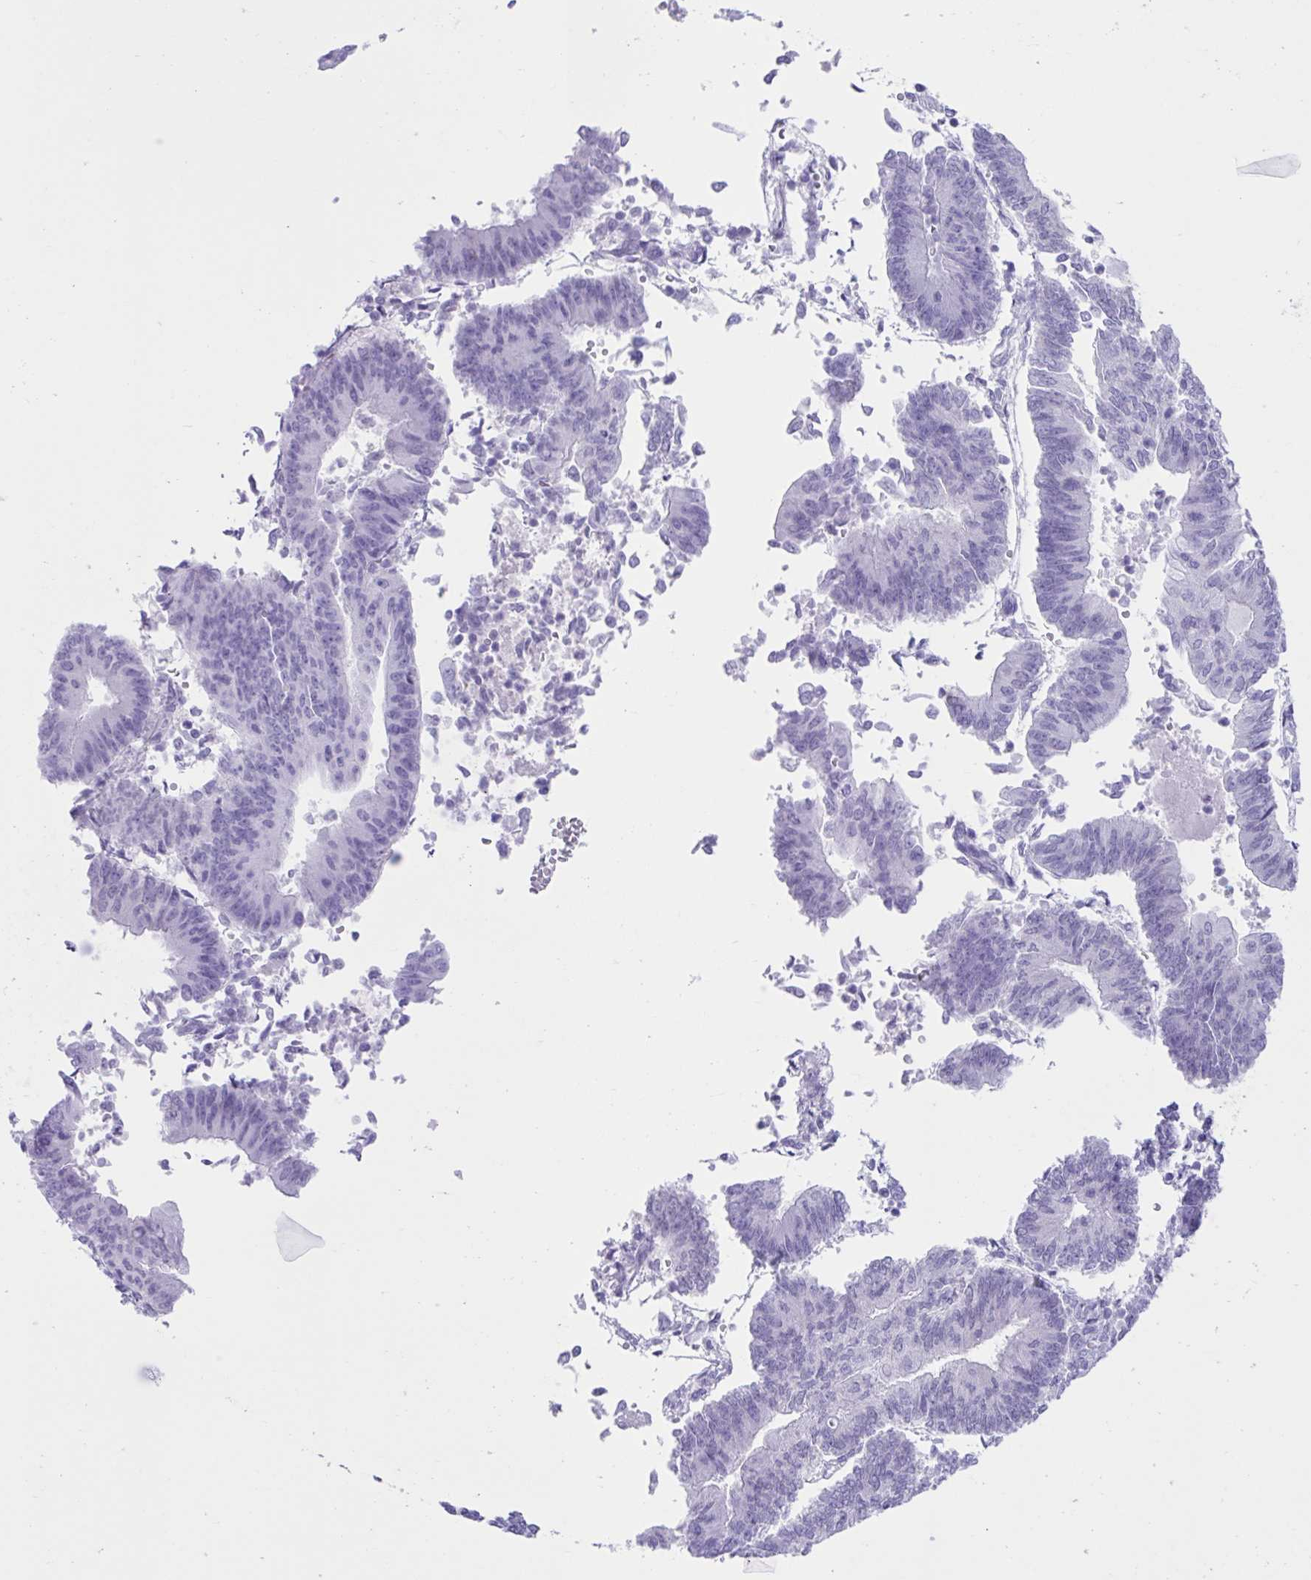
{"staining": {"intensity": "negative", "quantity": "none", "location": "none"}, "tissue": "endometrial cancer", "cell_type": "Tumor cells", "image_type": "cancer", "snomed": [{"axis": "morphology", "description": "Adenocarcinoma, NOS"}, {"axis": "topography", "description": "Endometrium"}], "caption": "A photomicrograph of endometrial cancer (adenocarcinoma) stained for a protein exhibits no brown staining in tumor cells.", "gene": "TMEM35A", "patient": {"sex": "female", "age": 65}}